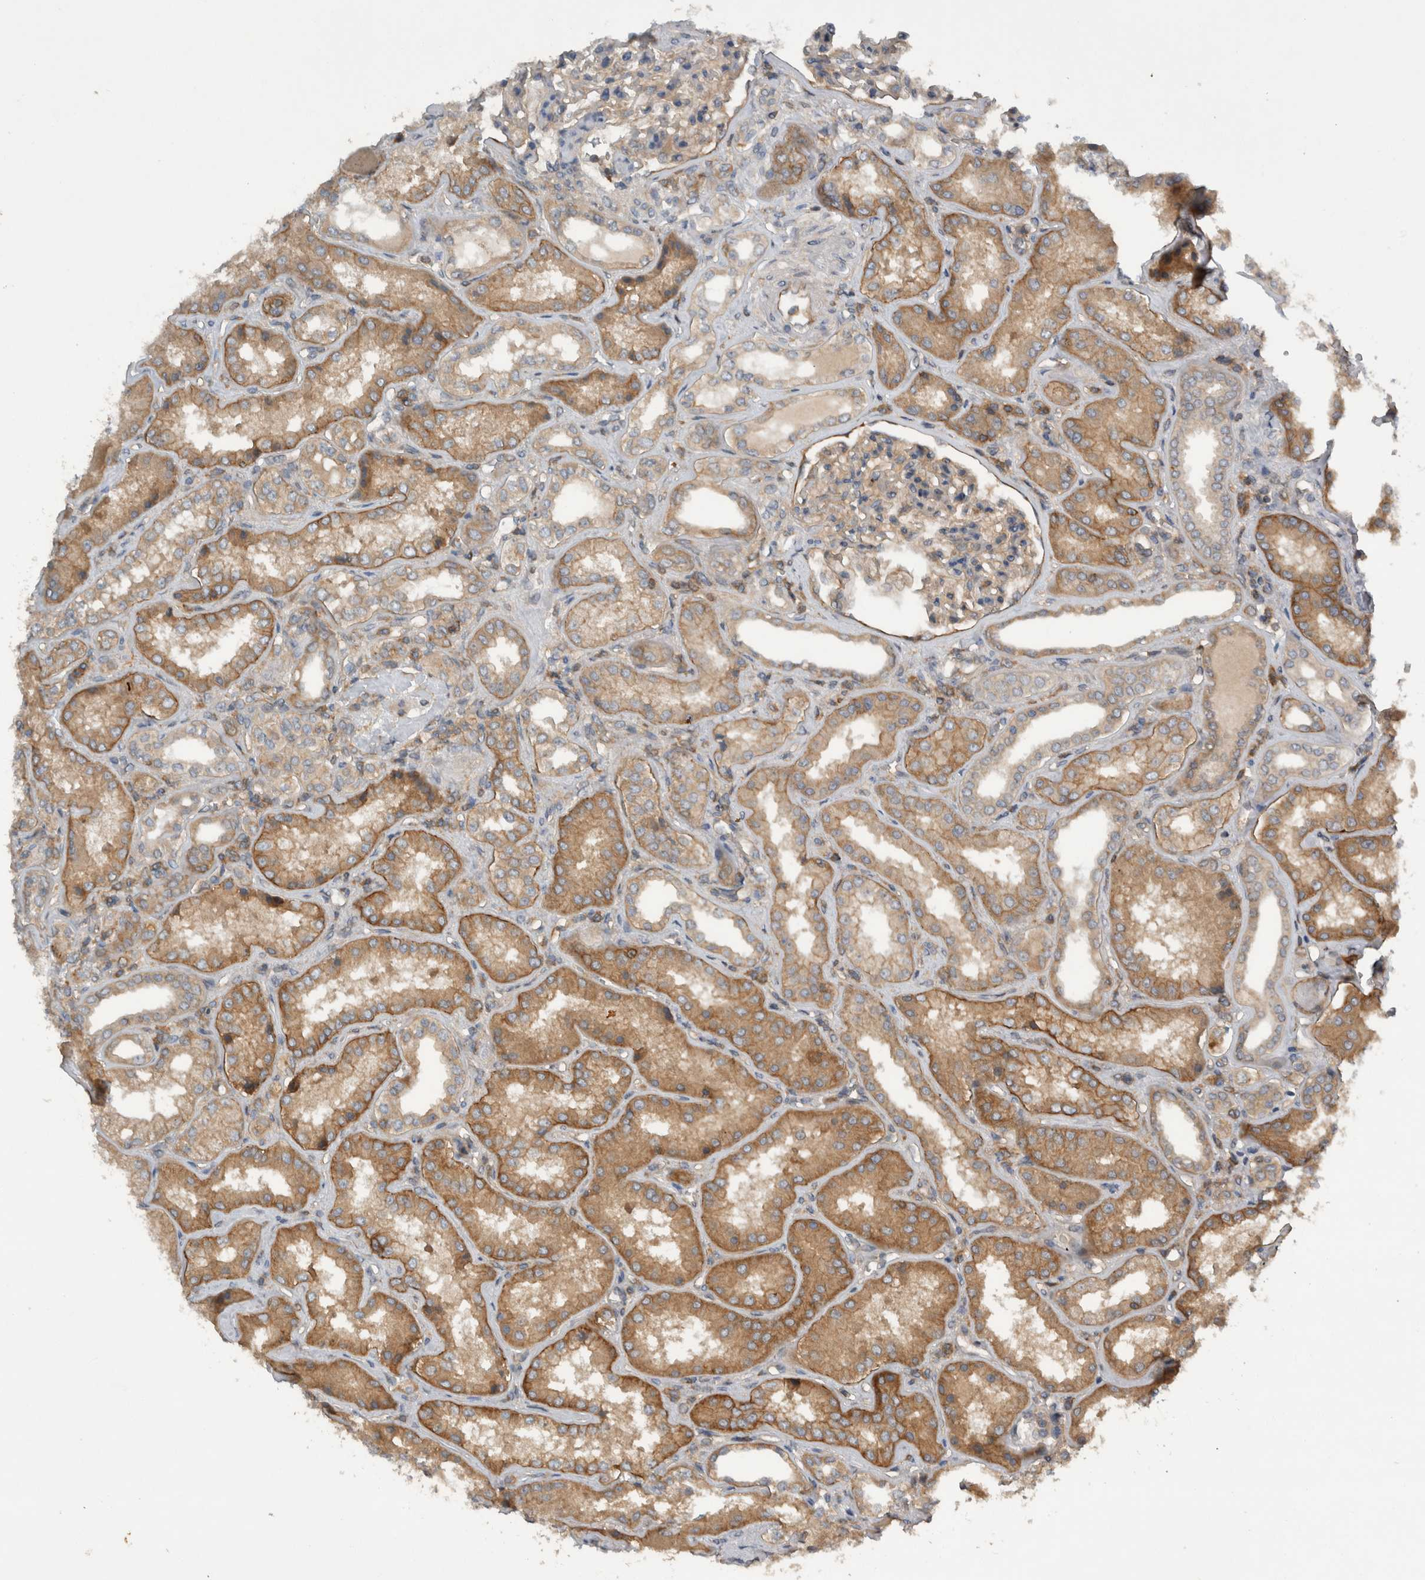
{"staining": {"intensity": "weak", "quantity": "25%-75%", "location": "cytoplasmic/membranous"}, "tissue": "kidney", "cell_type": "Cells in glomeruli", "image_type": "normal", "snomed": [{"axis": "morphology", "description": "Normal tissue, NOS"}, {"axis": "topography", "description": "Kidney"}], "caption": "This is a histology image of immunohistochemistry staining of unremarkable kidney, which shows weak positivity in the cytoplasmic/membranous of cells in glomeruli.", "gene": "SCARA5", "patient": {"sex": "female", "age": 56}}